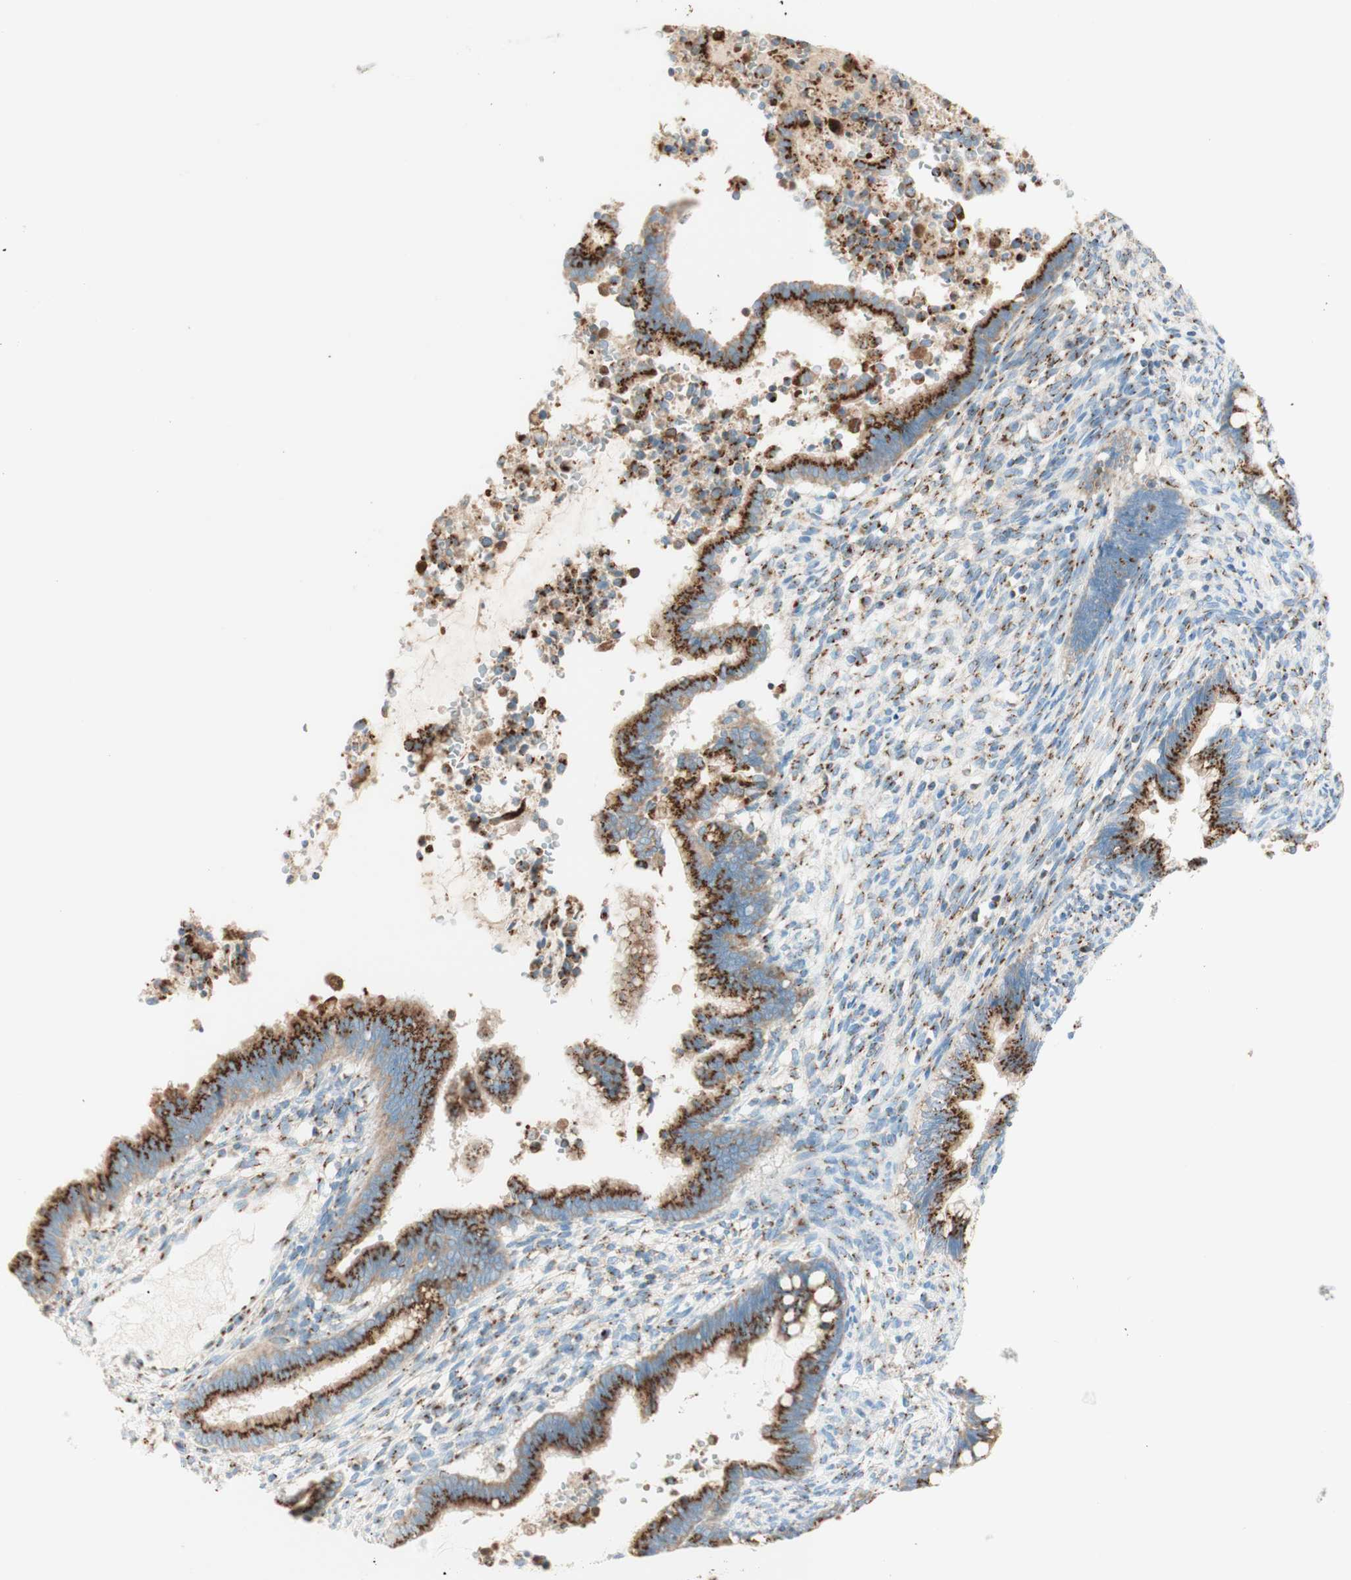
{"staining": {"intensity": "strong", "quantity": ">75%", "location": "cytoplasmic/membranous"}, "tissue": "cervical cancer", "cell_type": "Tumor cells", "image_type": "cancer", "snomed": [{"axis": "morphology", "description": "Adenocarcinoma, NOS"}, {"axis": "topography", "description": "Cervix"}], "caption": "Cervical adenocarcinoma stained with DAB (3,3'-diaminobenzidine) IHC exhibits high levels of strong cytoplasmic/membranous staining in approximately >75% of tumor cells.", "gene": "GOLGB1", "patient": {"sex": "female", "age": 44}}